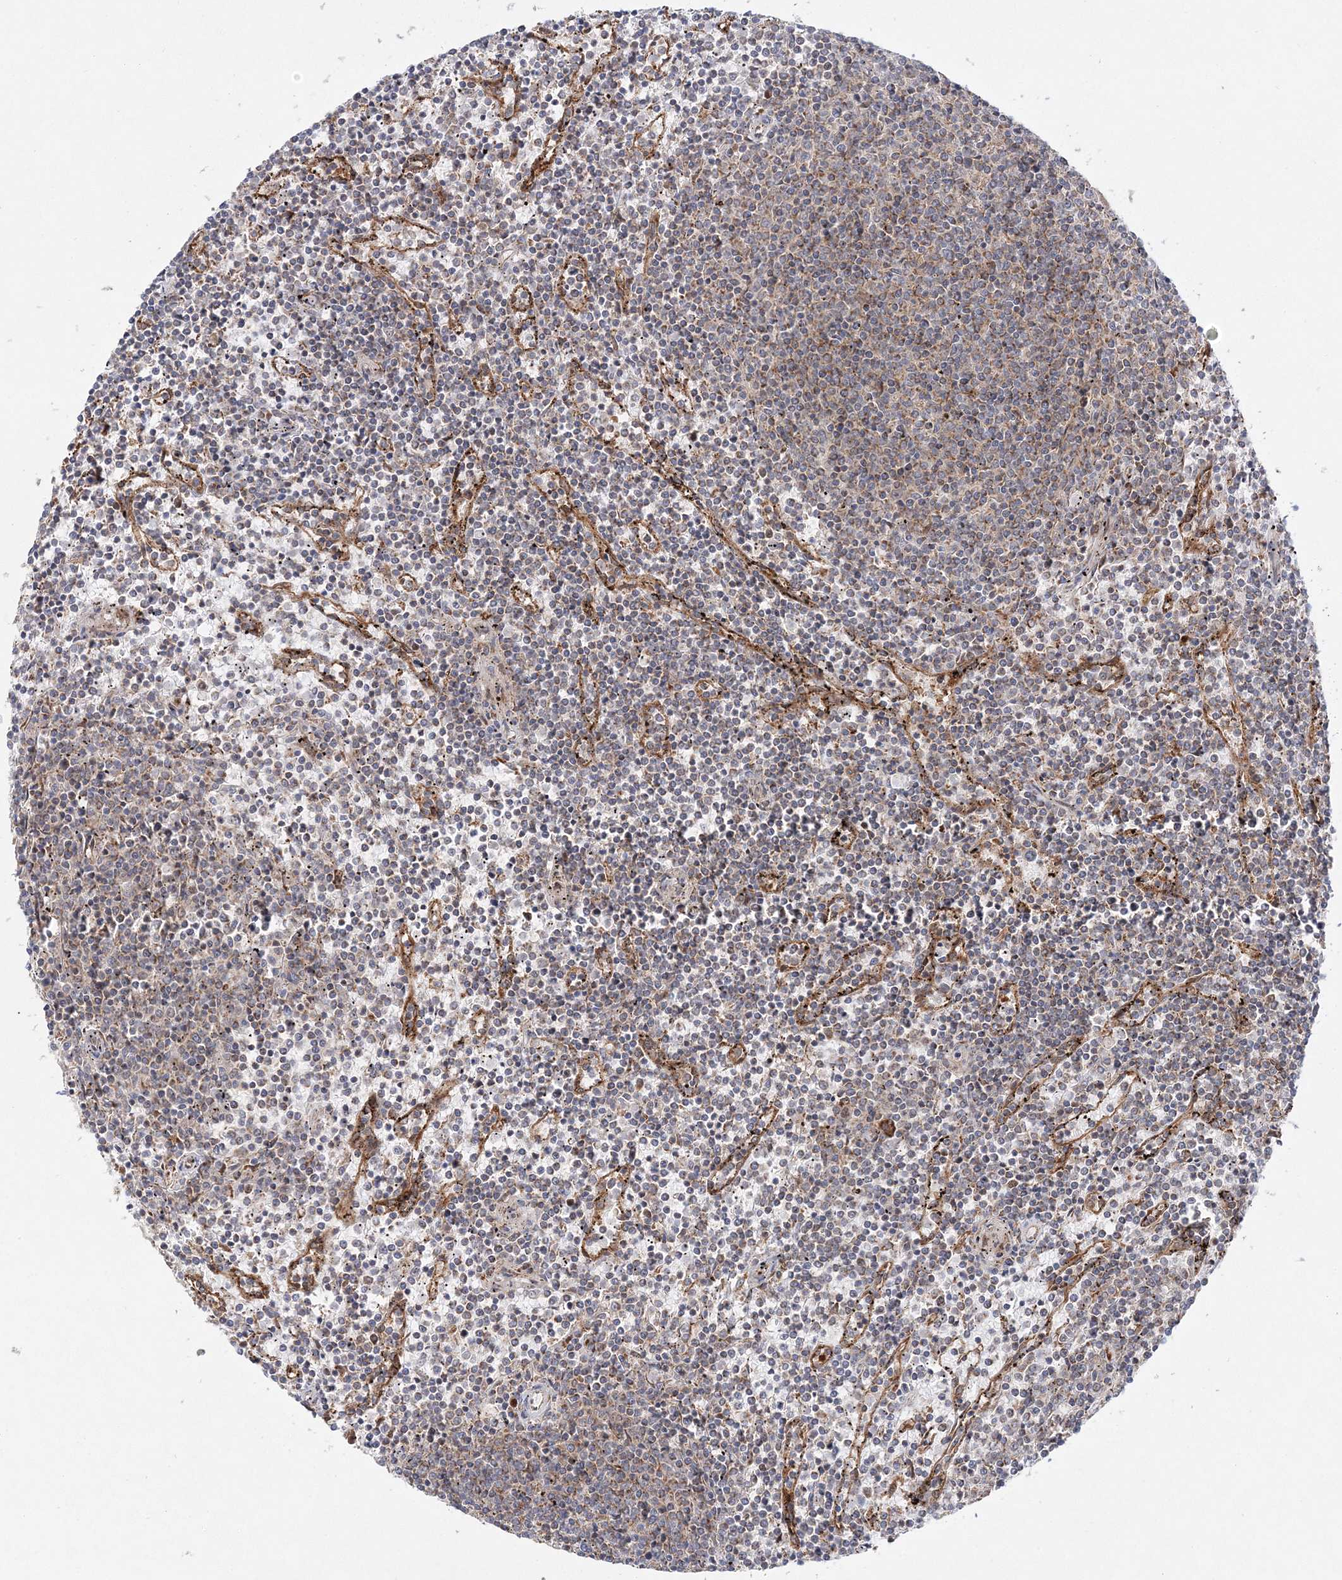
{"staining": {"intensity": "negative", "quantity": "none", "location": "none"}, "tissue": "lymphoma", "cell_type": "Tumor cells", "image_type": "cancer", "snomed": [{"axis": "morphology", "description": "Malignant lymphoma, non-Hodgkin's type, Low grade"}, {"axis": "topography", "description": "Spleen"}], "caption": "This is a image of IHC staining of lymphoma, which shows no positivity in tumor cells.", "gene": "RAB11FIP2", "patient": {"sex": "female", "age": 50}}